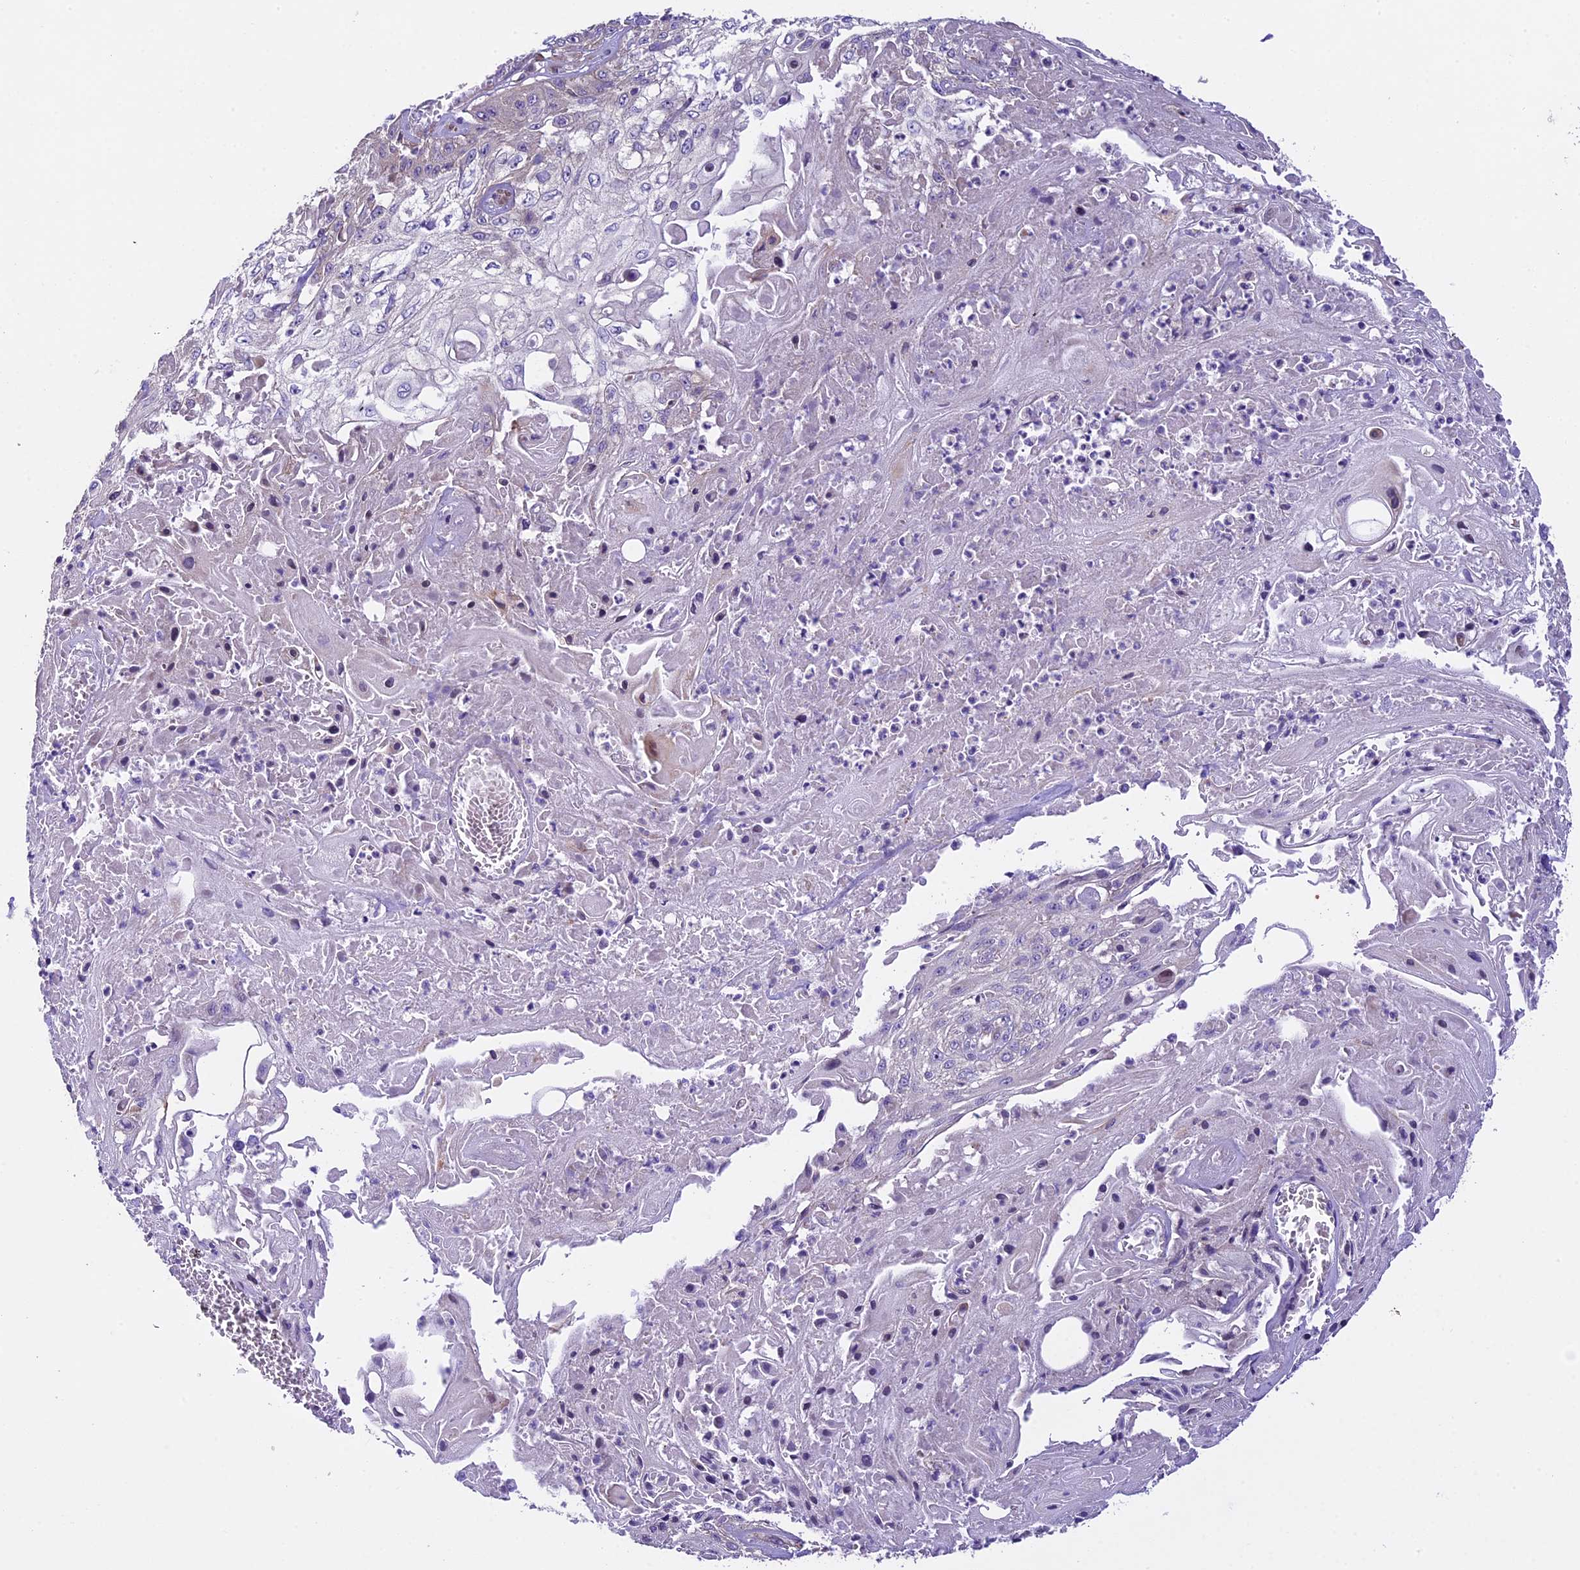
{"staining": {"intensity": "negative", "quantity": "none", "location": "none"}, "tissue": "skin cancer", "cell_type": "Tumor cells", "image_type": "cancer", "snomed": [{"axis": "morphology", "description": "Squamous cell carcinoma, NOS"}, {"axis": "morphology", "description": "Squamous cell carcinoma, metastatic, NOS"}, {"axis": "topography", "description": "Skin"}, {"axis": "topography", "description": "Lymph node"}], "caption": "Immunohistochemistry photomicrograph of human skin metastatic squamous cell carcinoma stained for a protein (brown), which shows no positivity in tumor cells.", "gene": "SPIRE1", "patient": {"sex": "male", "age": 75}}